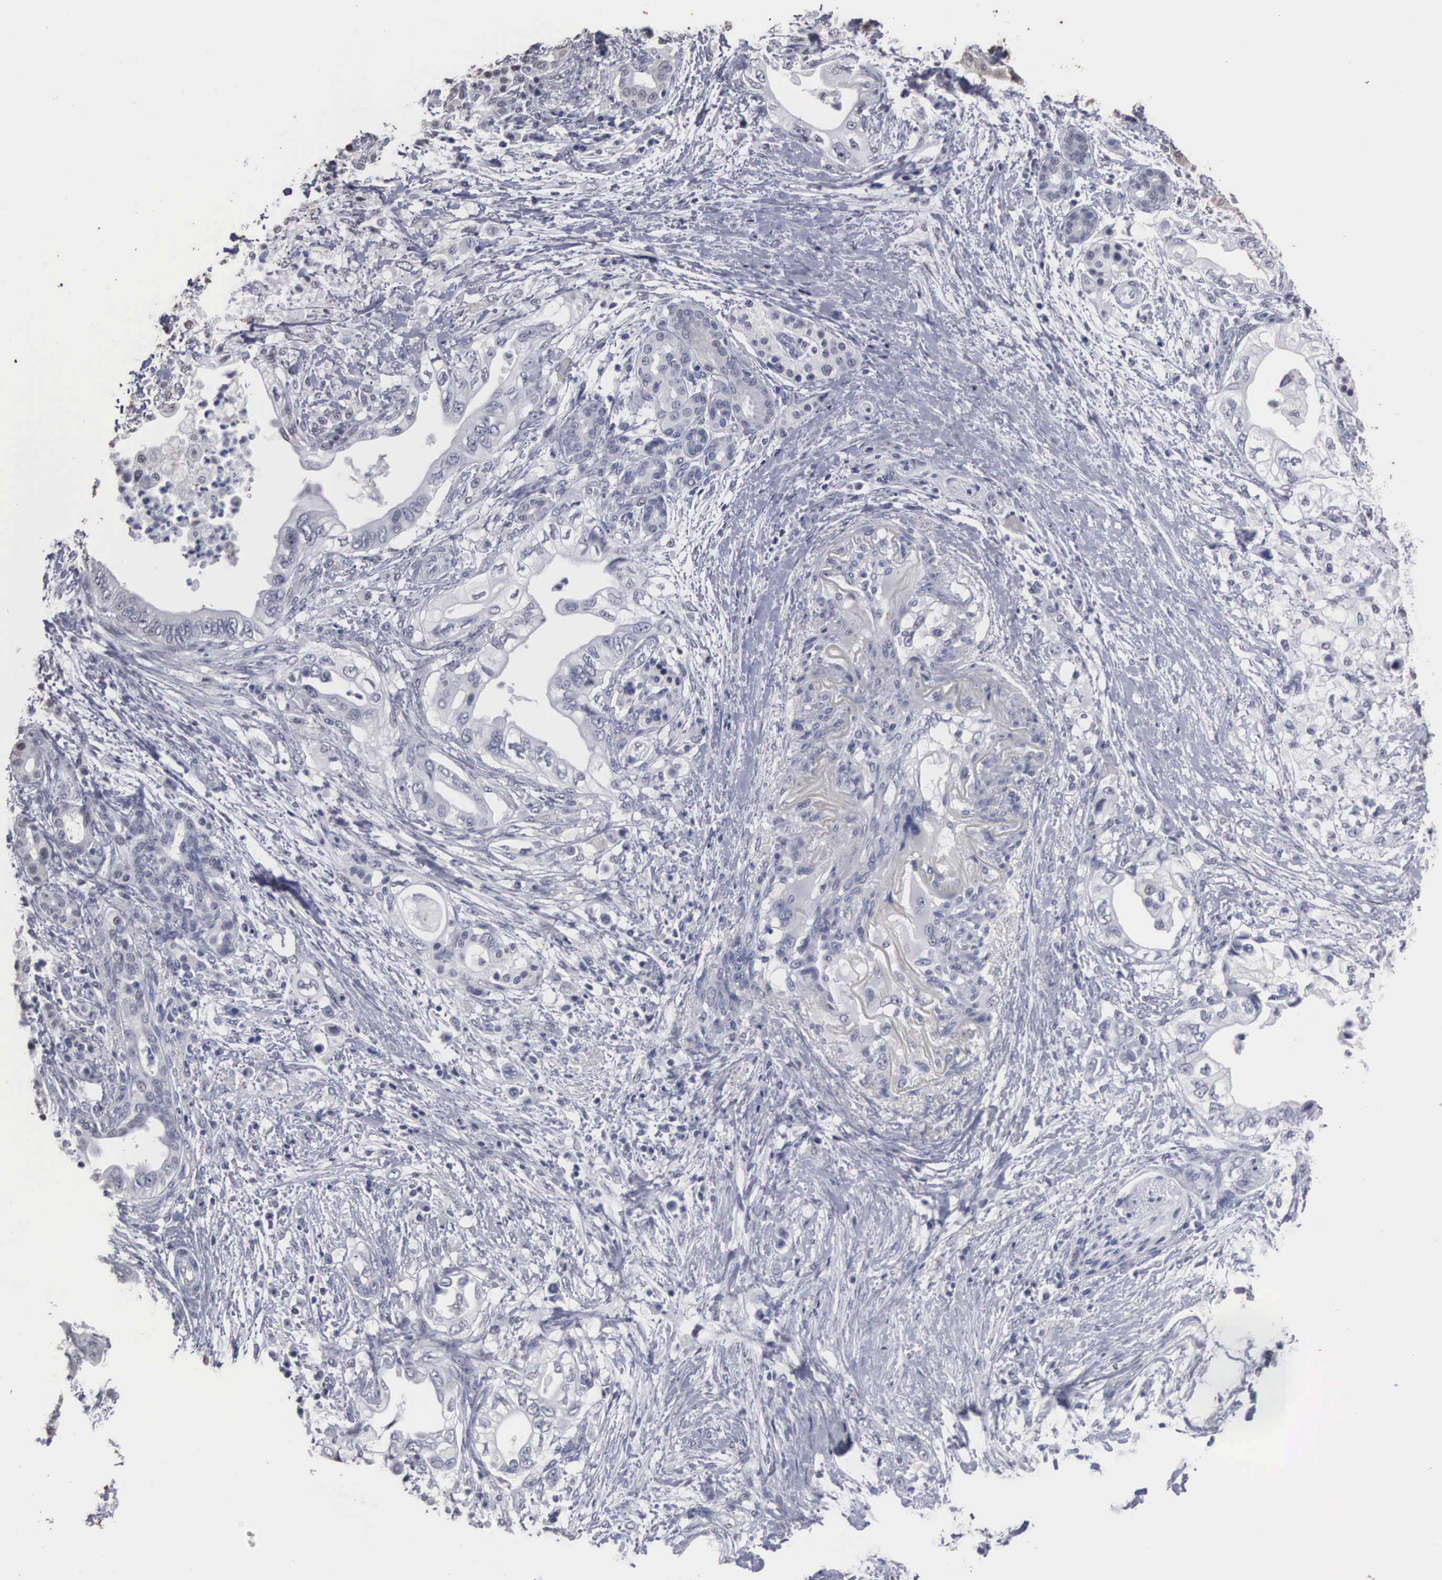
{"staining": {"intensity": "weak", "quantity": "<25%", "location": "cytoplasmic/membranous"}, "tissue": "pancreatic cancer", "cell_type": "Tumor cells", "image_type": "cancer", "snomed": [{"axis": "morphology", "description": "Adenocarcinoma, NOS"}, {"axis": "topography", "description": "Pancreas"}], "caption": "DAB immunohistochemical staining of pancreatic cancer shows no significant positivity in tumor cells.", "gene": "UPB1", "patient": {"sex": "female", "age": 66}}